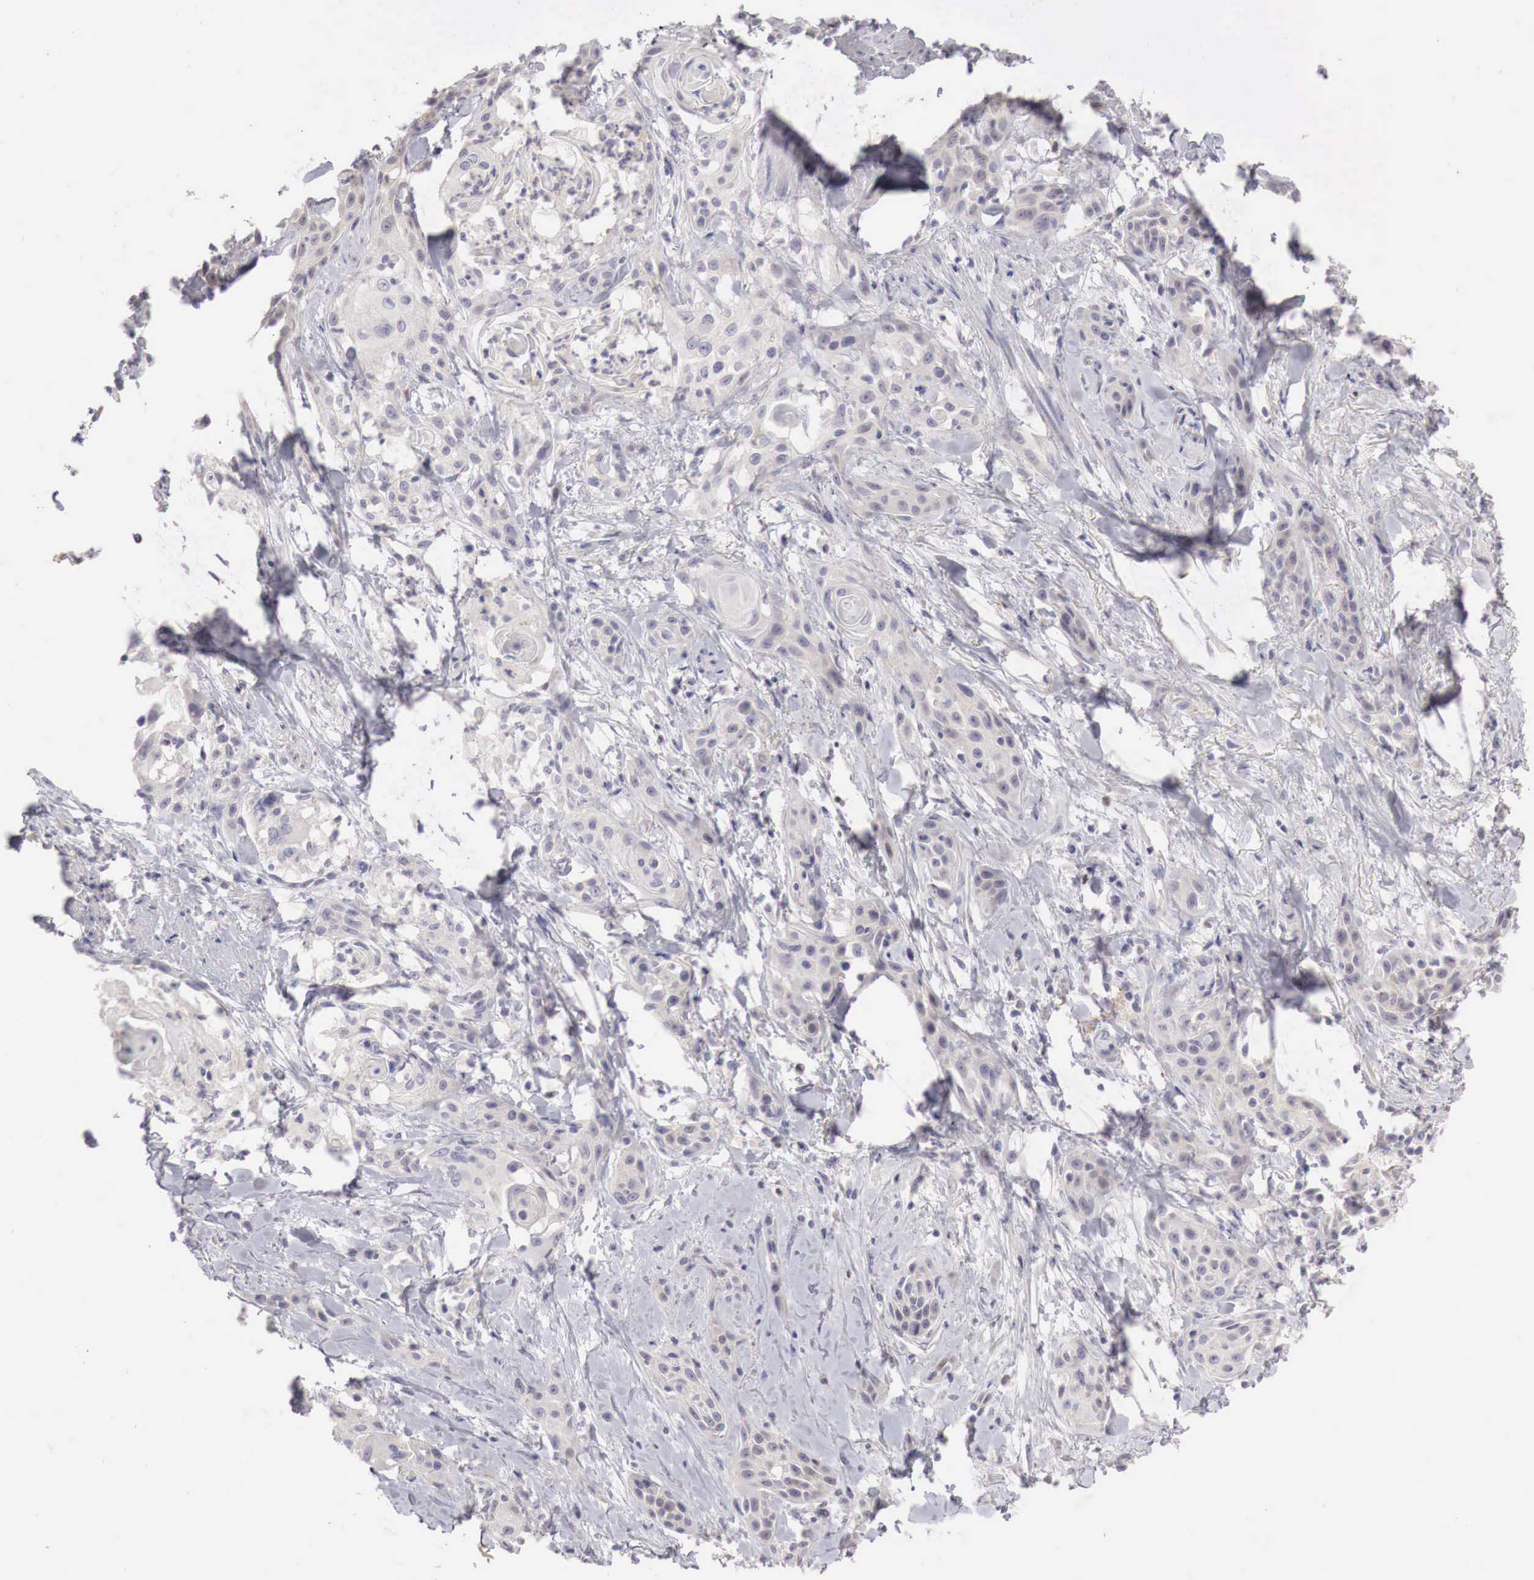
{"staining": {"intensity": "negative", "quantity": "none", "location": "none"}, "tissue": "skin cancer", "cell_type": "Tumor cells", "image_type": "cancer", "snomed": [{"axis": "morphology", "description": "Squamous cell carcinoma, NOS"}, {"axis": "topography", "description": "Skin"}, {"axis": "topography", "description": "Anal"}], "caption": "Immunohistochemistry (IHC) micrograph of skin squamous cell carcinoma stained for a protein (brown), which exhibits no positivity in tumor cells.", "gene": "GATA1", "patient": {"sex": "male", "age": 64}}